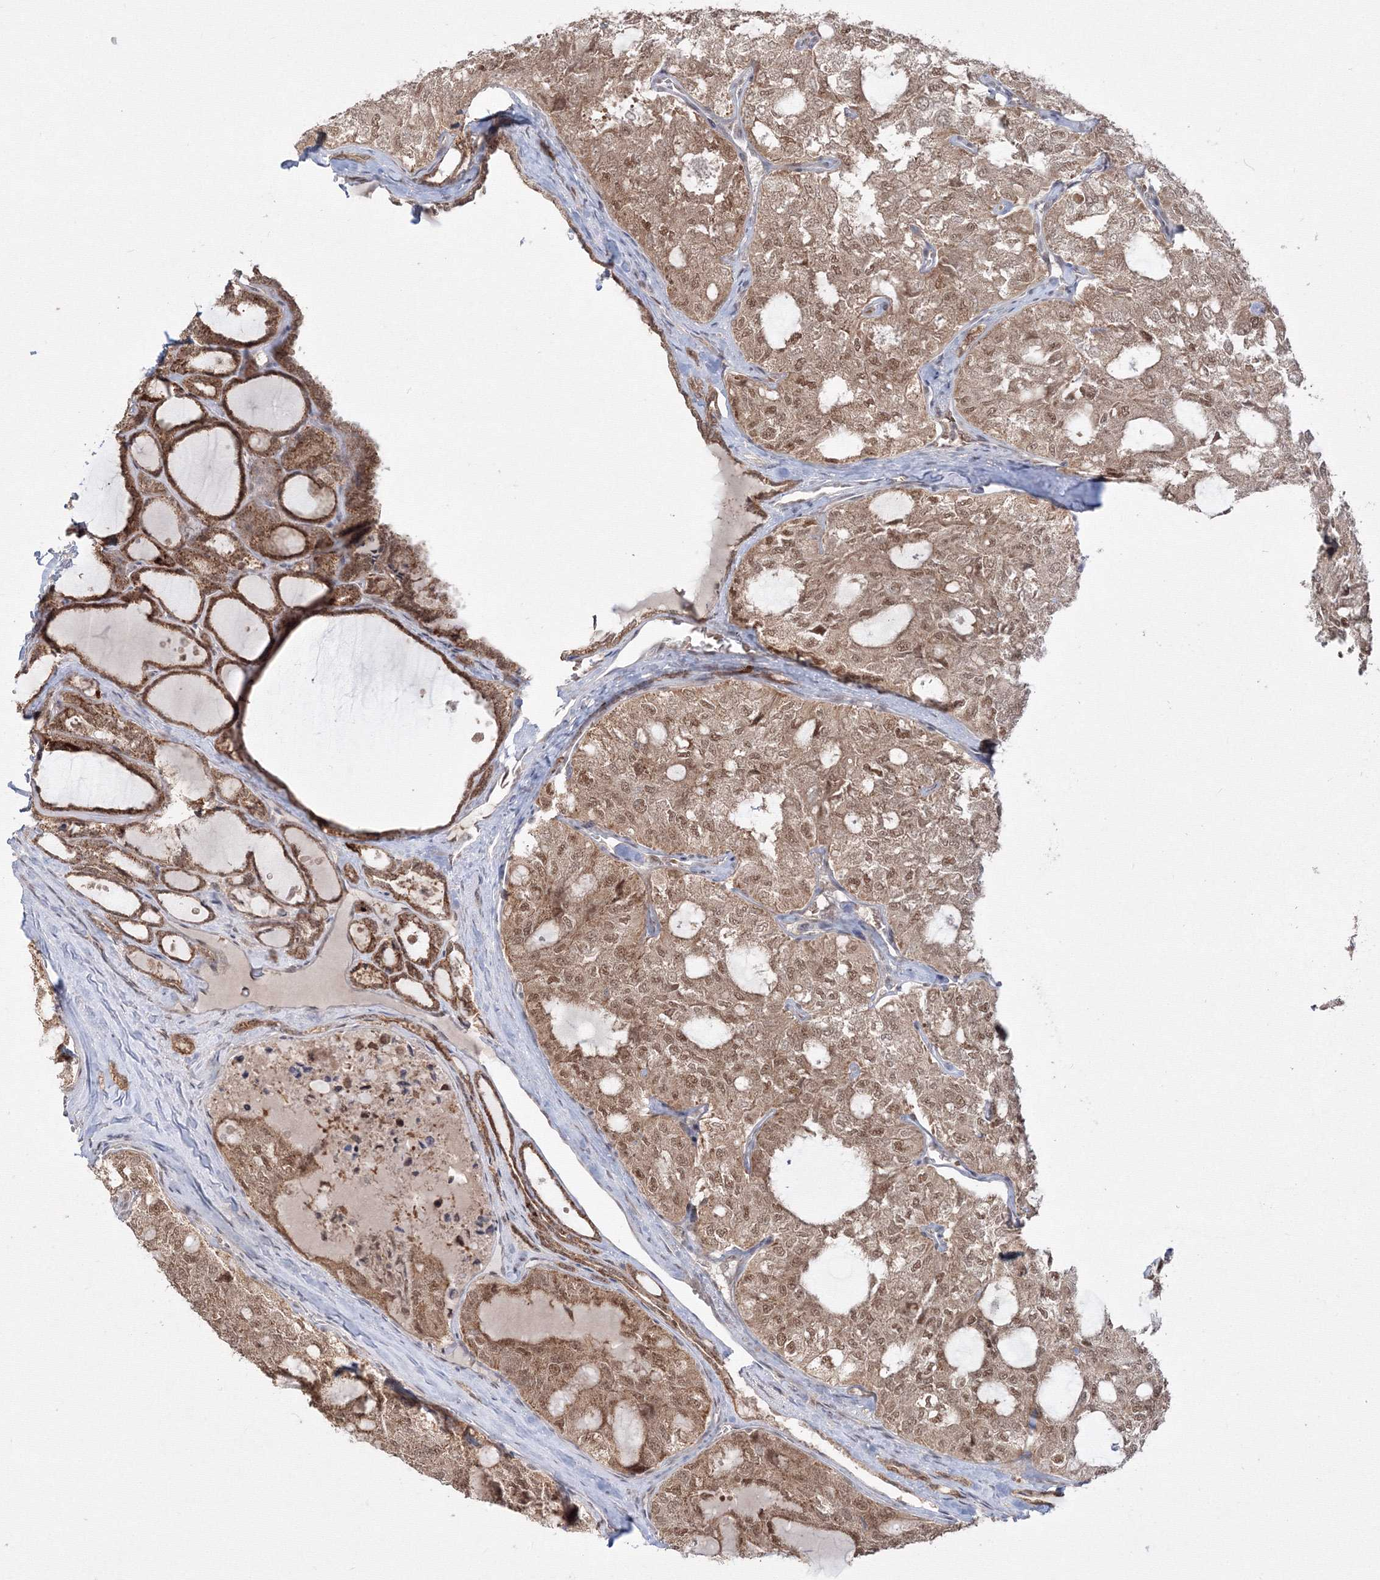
{"staining": {"intensity": "moderate", "quantity": ">75%", "location": "cytoplasmic/membranous,nuclear"}, "tissue": "thyroid cancer", "cell_type": "Tumor cells", "image_type": "cancer", "snomed": [{"axis": "morphology", "description": "Follicular adenoma carcinoma, NOS"}, {"axis": "topography", "description": "Thyroid gland"}], "caption": "IHC histopathology image of thyroid cancer (follicular adenoma carcinoma) stained for a protein (brown), which displays medium levels of moderate cytoplasmic/membranous and nuclear positivity in approximately >75% of tumor cells.", "gene": "COPS4", "patient": {"sex": "male", "age": 75}}